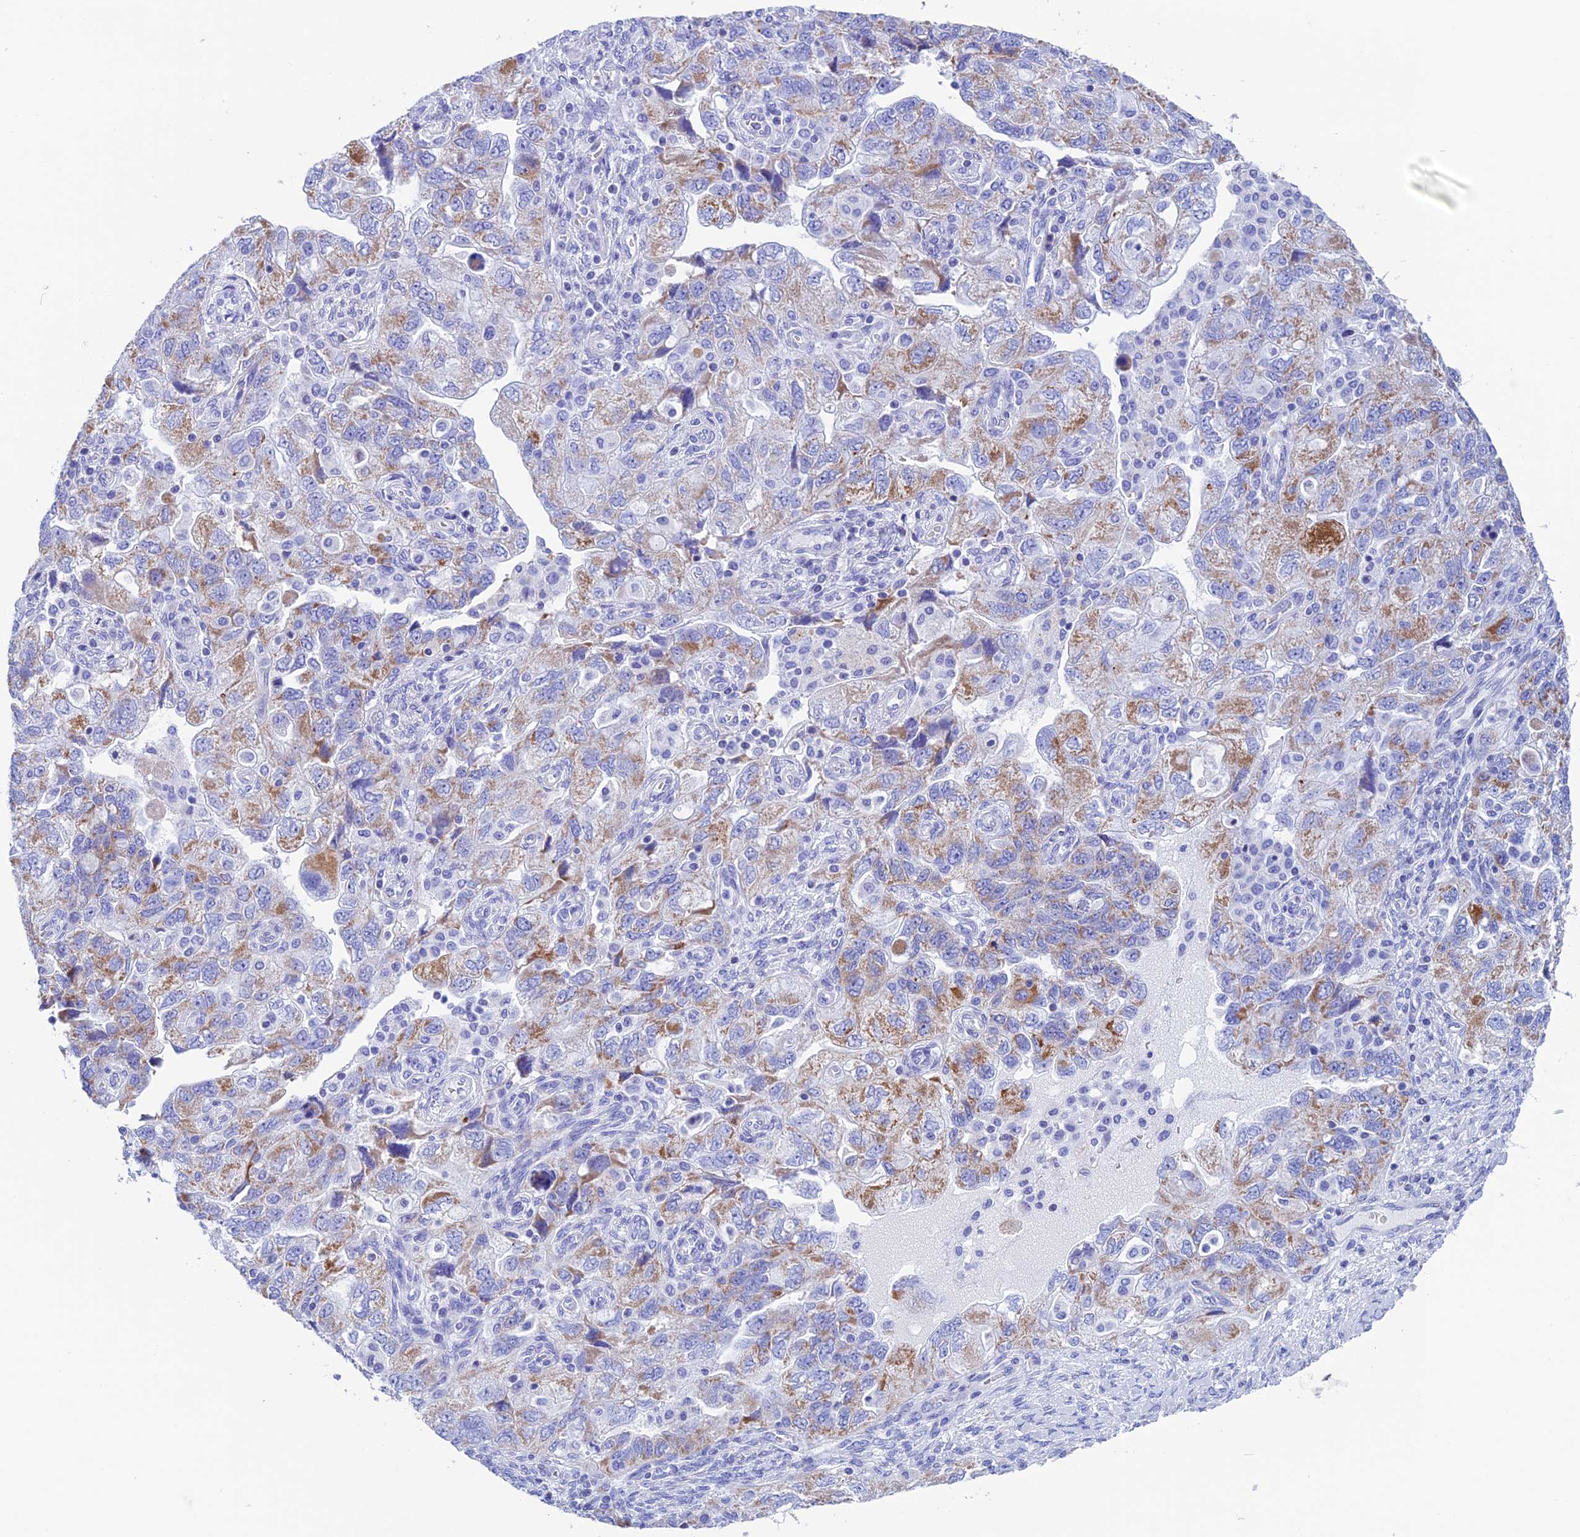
{"staining": {"intensity": "moderate", "quantity": "<25%", "location": "cytoplasmic/membranous"}, "tissue": "ovarian cancer", "cell_type": "Tumor cells", "image_type": "cancer", "snomed": [{"axis": "morphology", "description": "Carcinoma, endometroid"}, {"axis": "topography", "description": "Ovary"}], "caption": "About <25% of tumor cells in endometroid carcinoma (ovarian) show moderate cytoplasmic/membranous protein expression as visualized by brown immunohistochemical staining.", "gene": "NXPE4", "patient": {"sex": "female", "age": 51}}